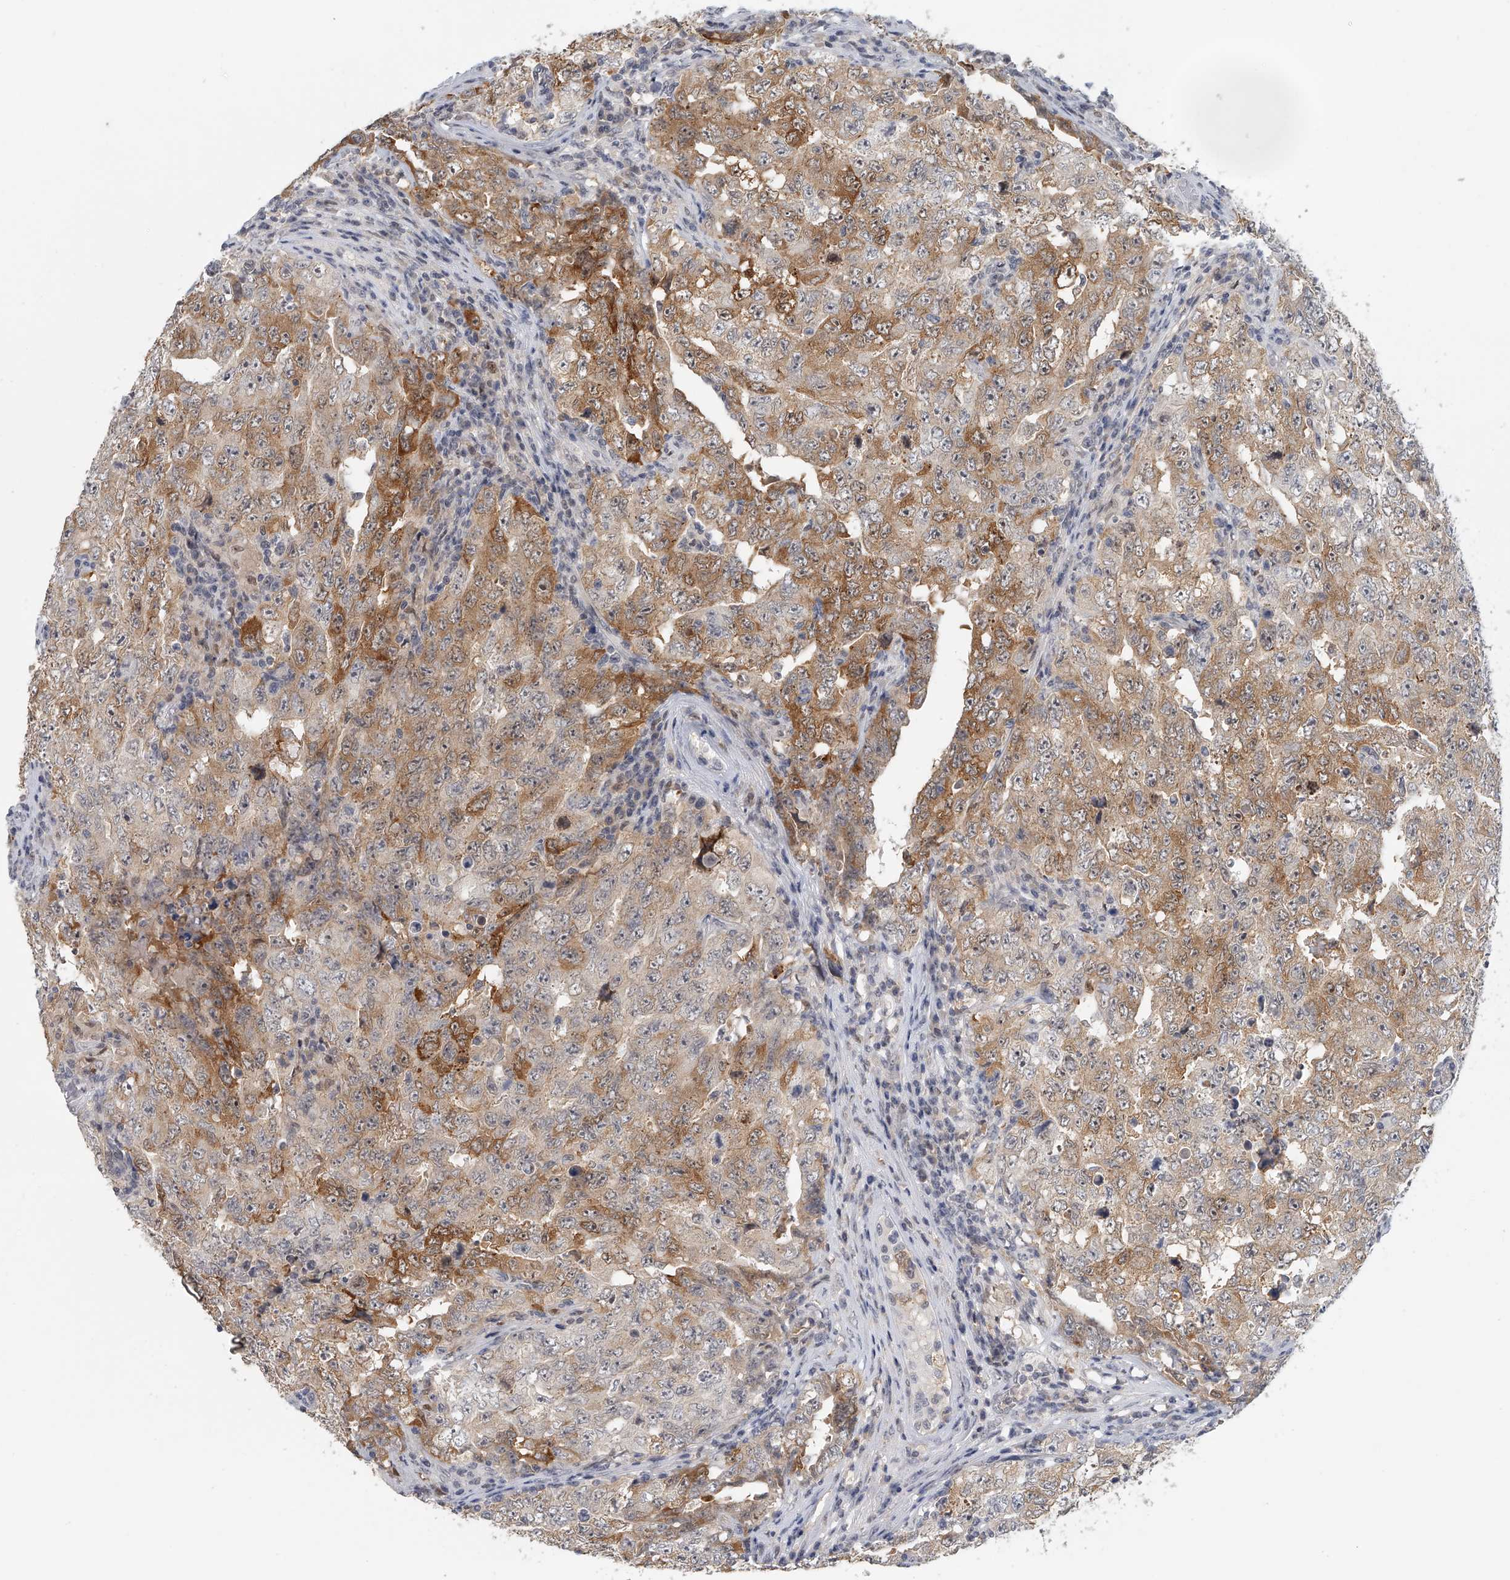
{"staining": {"intensity": "moderate", "quantity": ">75%", "location": "cytoplasmic/membranous"}, "tissue": "testis cancer", "cell_type": "Tumor cells", "image_type": "cancer", "snomed": [{"axis": "morphology", "description": "Carcinoma, Embryonal, NOS"}, {"axis": "topography", "description": "Testis"}], "caption": "This photomicrograph exhibits testis embryonal carcinoma stained with IHC to label a protein in brown. The cytoplasmic/membranous of tumor cells show moderate positivity for the protein. Nuclei are counter-stained blue.", "gene": "DDX43", "patient": {"sex": "male", "age": 26}}